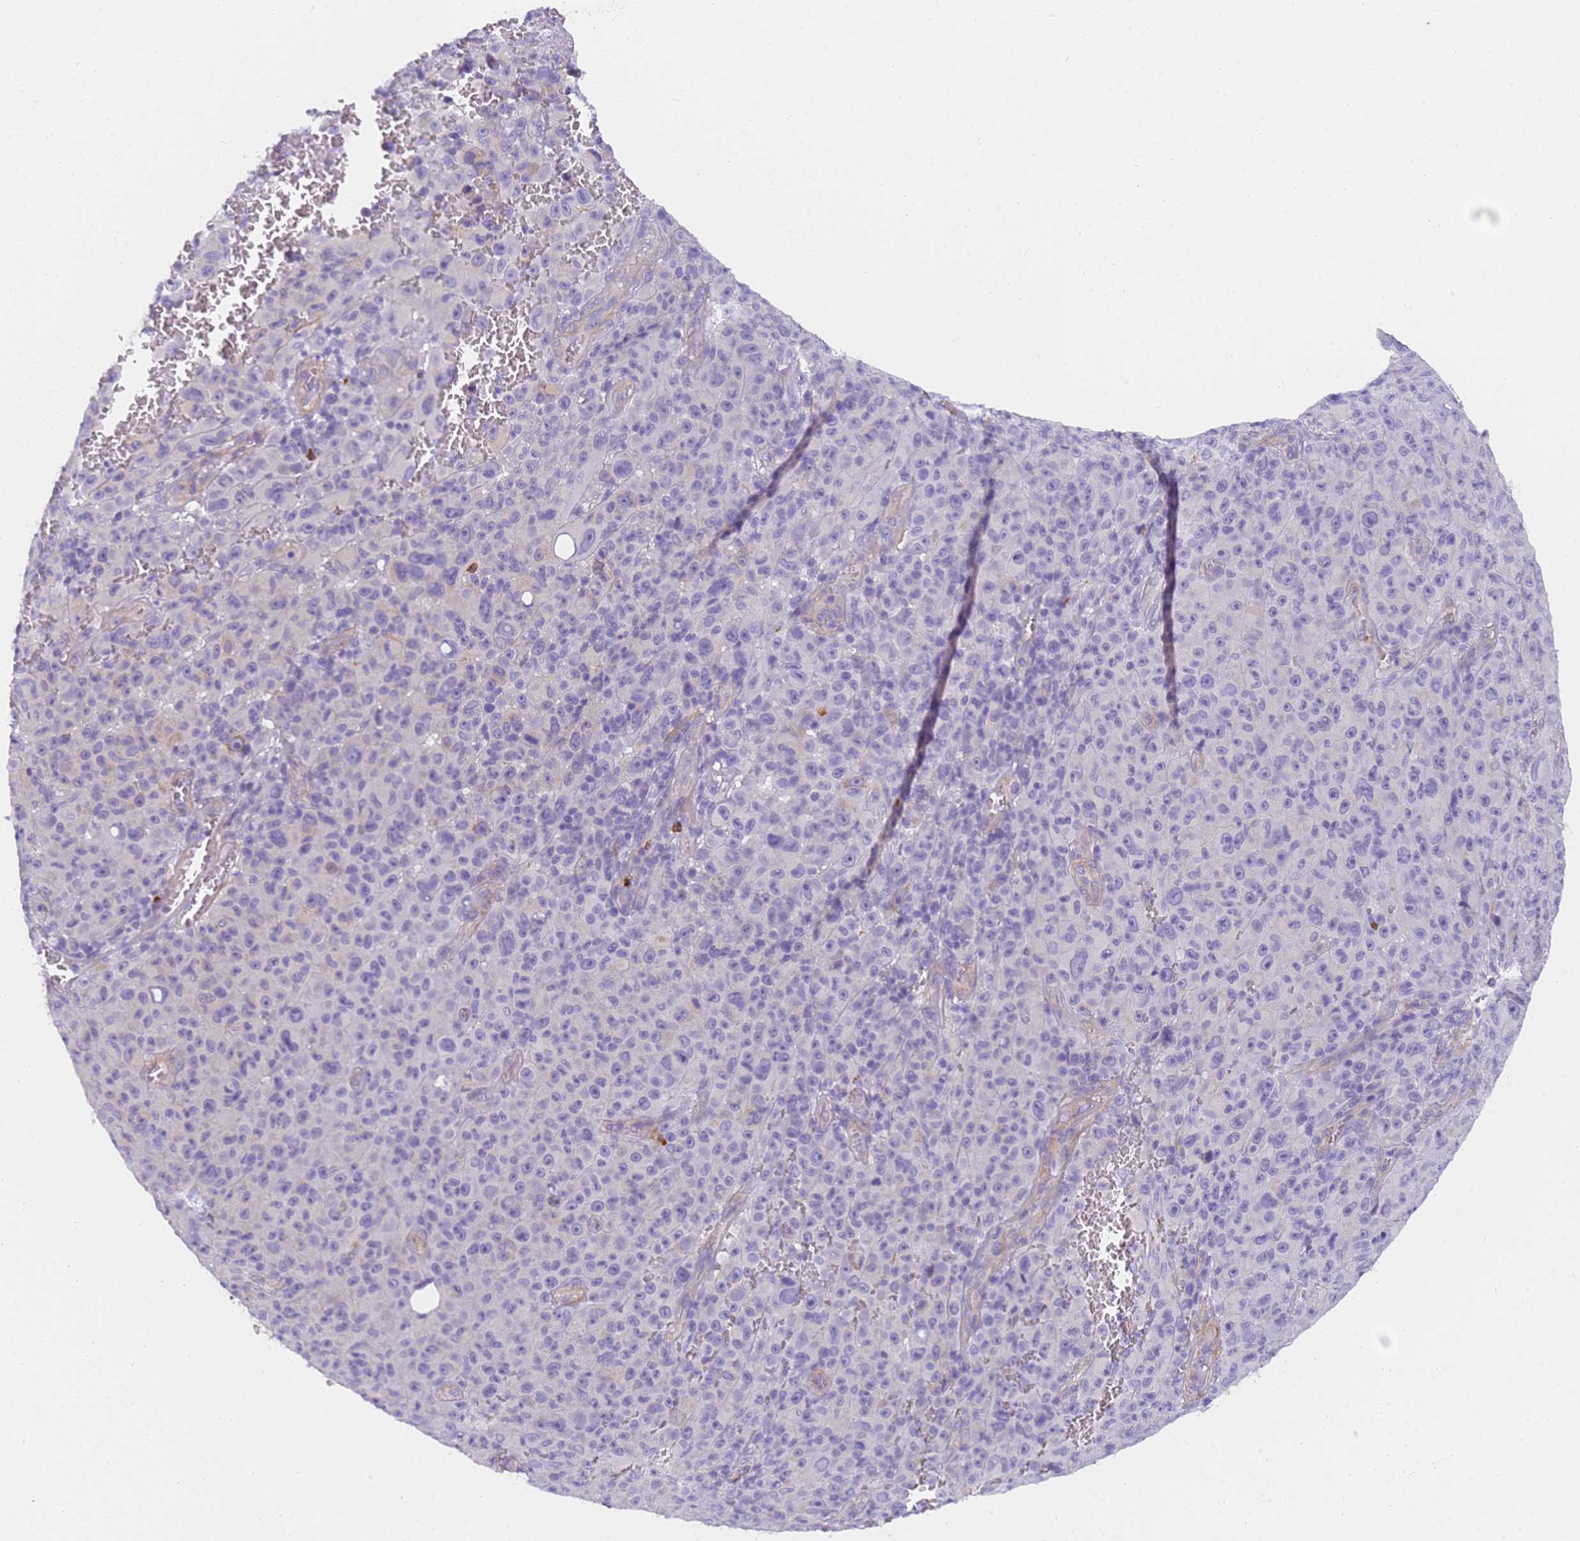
{"staining": {"intensity": "negative", "quantity": "none", "location": "none"}, "tissue": "melanoma", "cell_type": "Tumor cells", "image_type": "cancer", "snomed": [{"axis": "morphology", "description": "Malignant melanoma, NOS"}, {"axis": "topography", "description": "Skin"}], "caption": "This is a image of IHC staining of malignant melanoma, which shows no expression in tumor cells.", "gene": "MVB12A", "patient": {"sex": "female", "age": 82}}